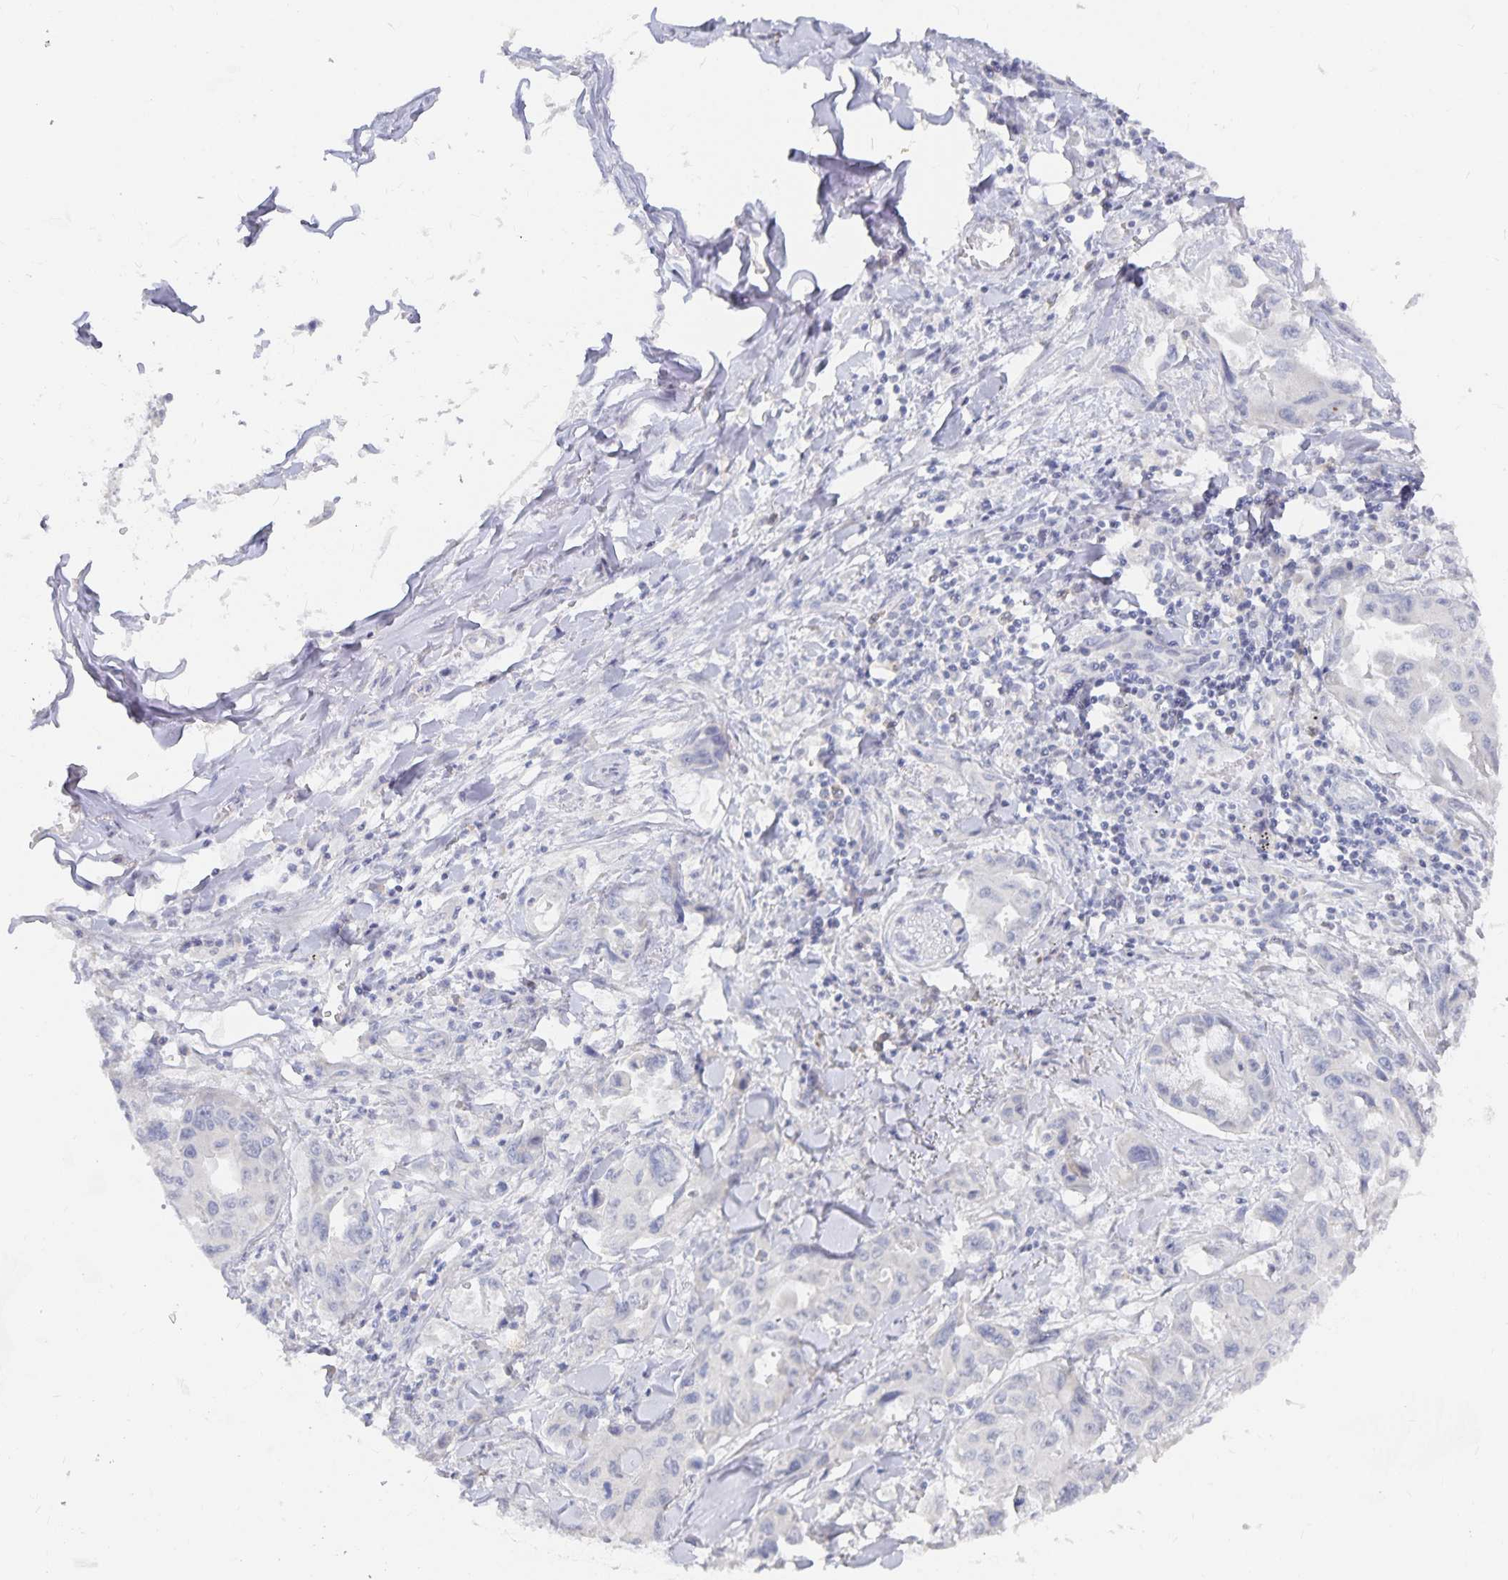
{"staining": {"intensity": "negative", "quantity": "none", "location": "none"}, "tissue": "lung cancer", "cell_type": "Tumor cells", "image_type": "cancer", "snomed": [{"axis": "morphology", "description": "Adenocarcinoma, NOS"}, {"axis": "topography", "description": "Lung"}], "caption": "A high-resolution micrograph shows immunohistochemistry staining of adenocarcinoma (lung), which shows no significant expression in tumor cells.", "gene": "DNAH9", "patient": {"sex": "male", "age": 64}}